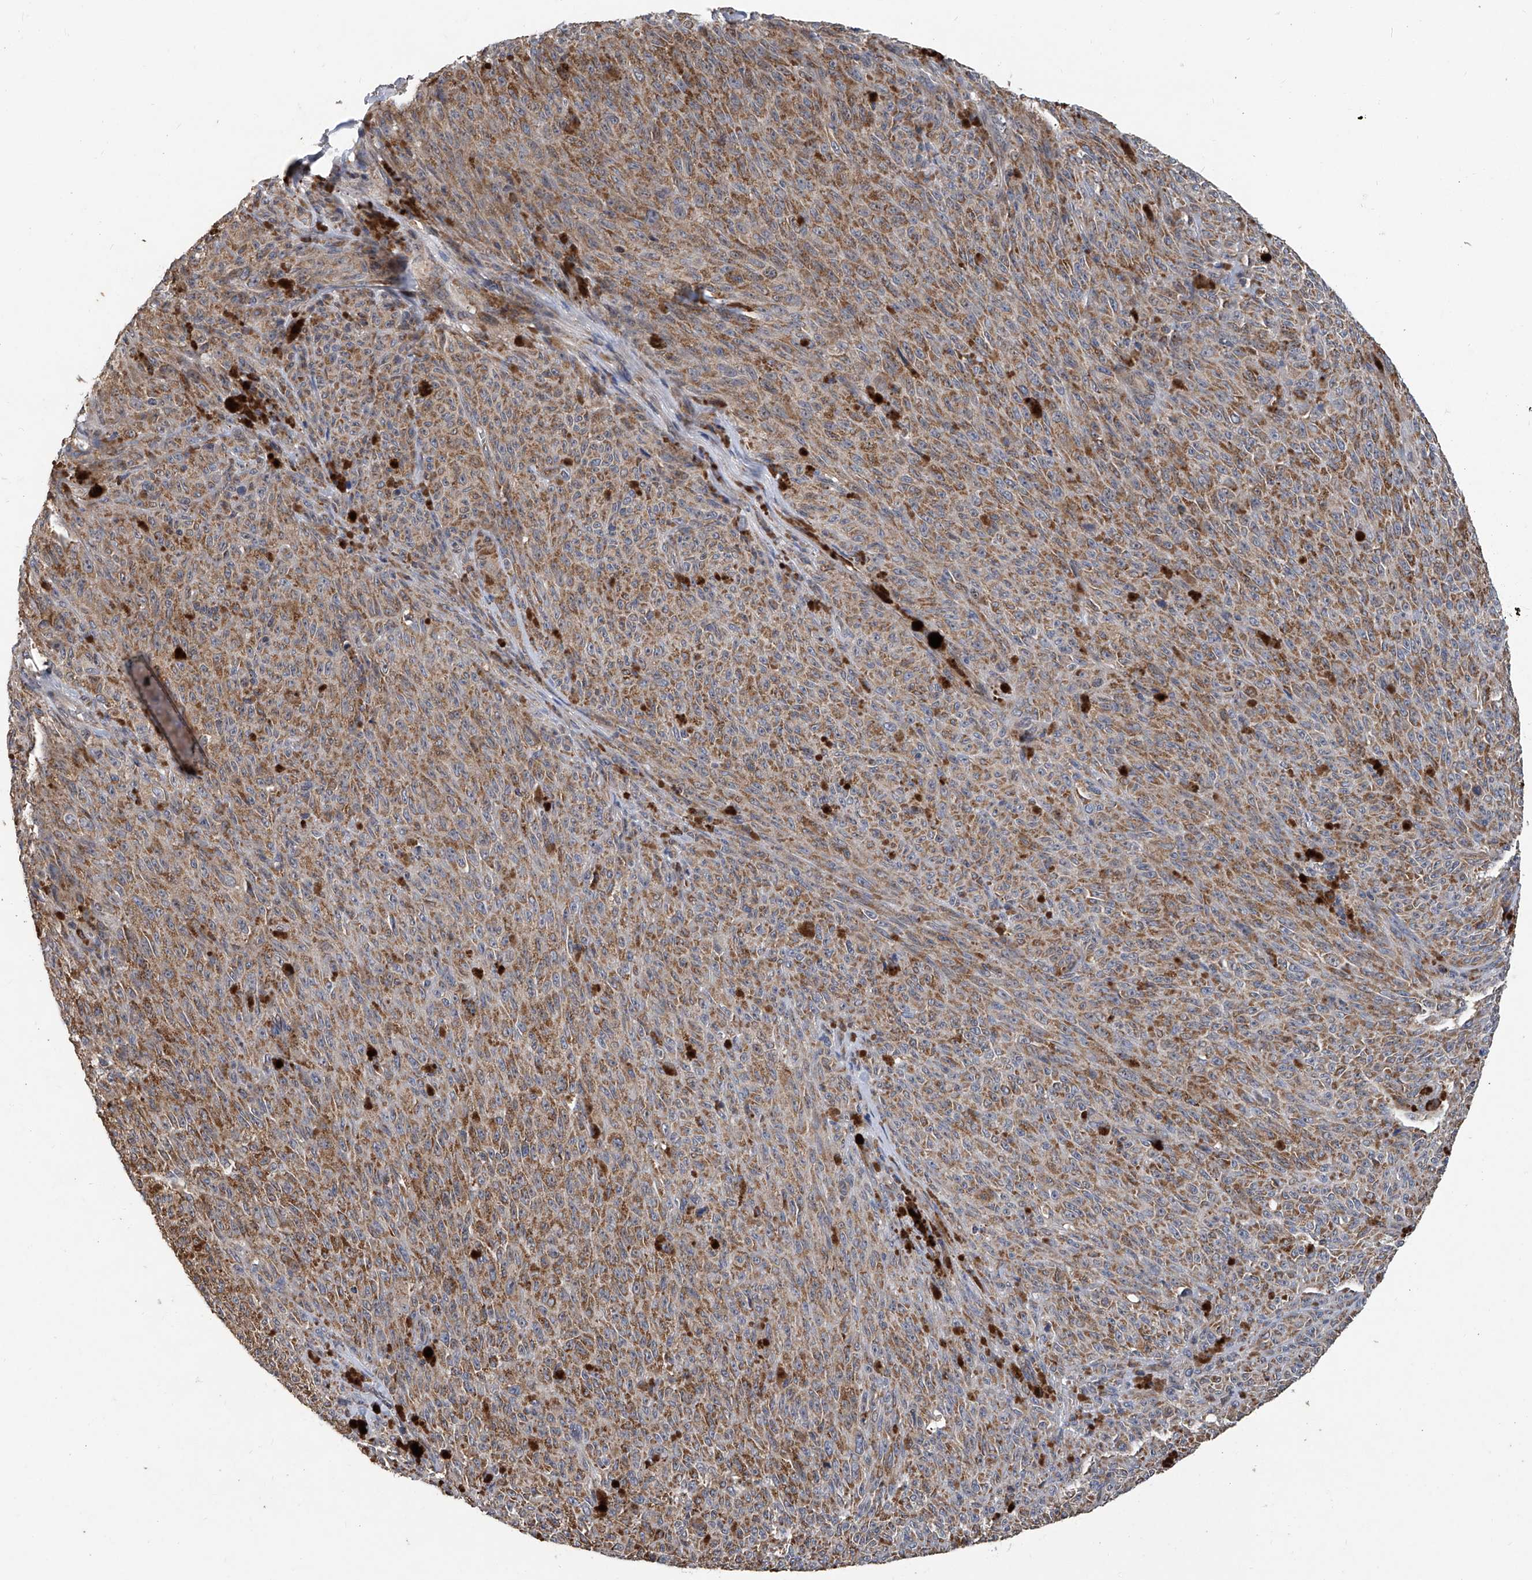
{"staining": {"intensity": "moderate", "quantity": ">75%", "location": "cytoplasmic/membranous"}, "tissue": "melanoma", "cell_type": "Tumor cells", "image_type": "cancer", "snomed": [{"axis": "morphology", "description": "Malignant melanoma, NOS"}, {"axis": "topography", "description": "Skin"}], "caption": "Moderate cytoplasmic/membranous protein positivity is seen in approximately >75% of tumor cells in malignant melanoma. Using DAB (brown) and hematoxylin (blue) stains, captured at high magnification using brightfield microscopy.", "gene": "BCKDHB", "patient": {"sex": "female", "age": 82}}